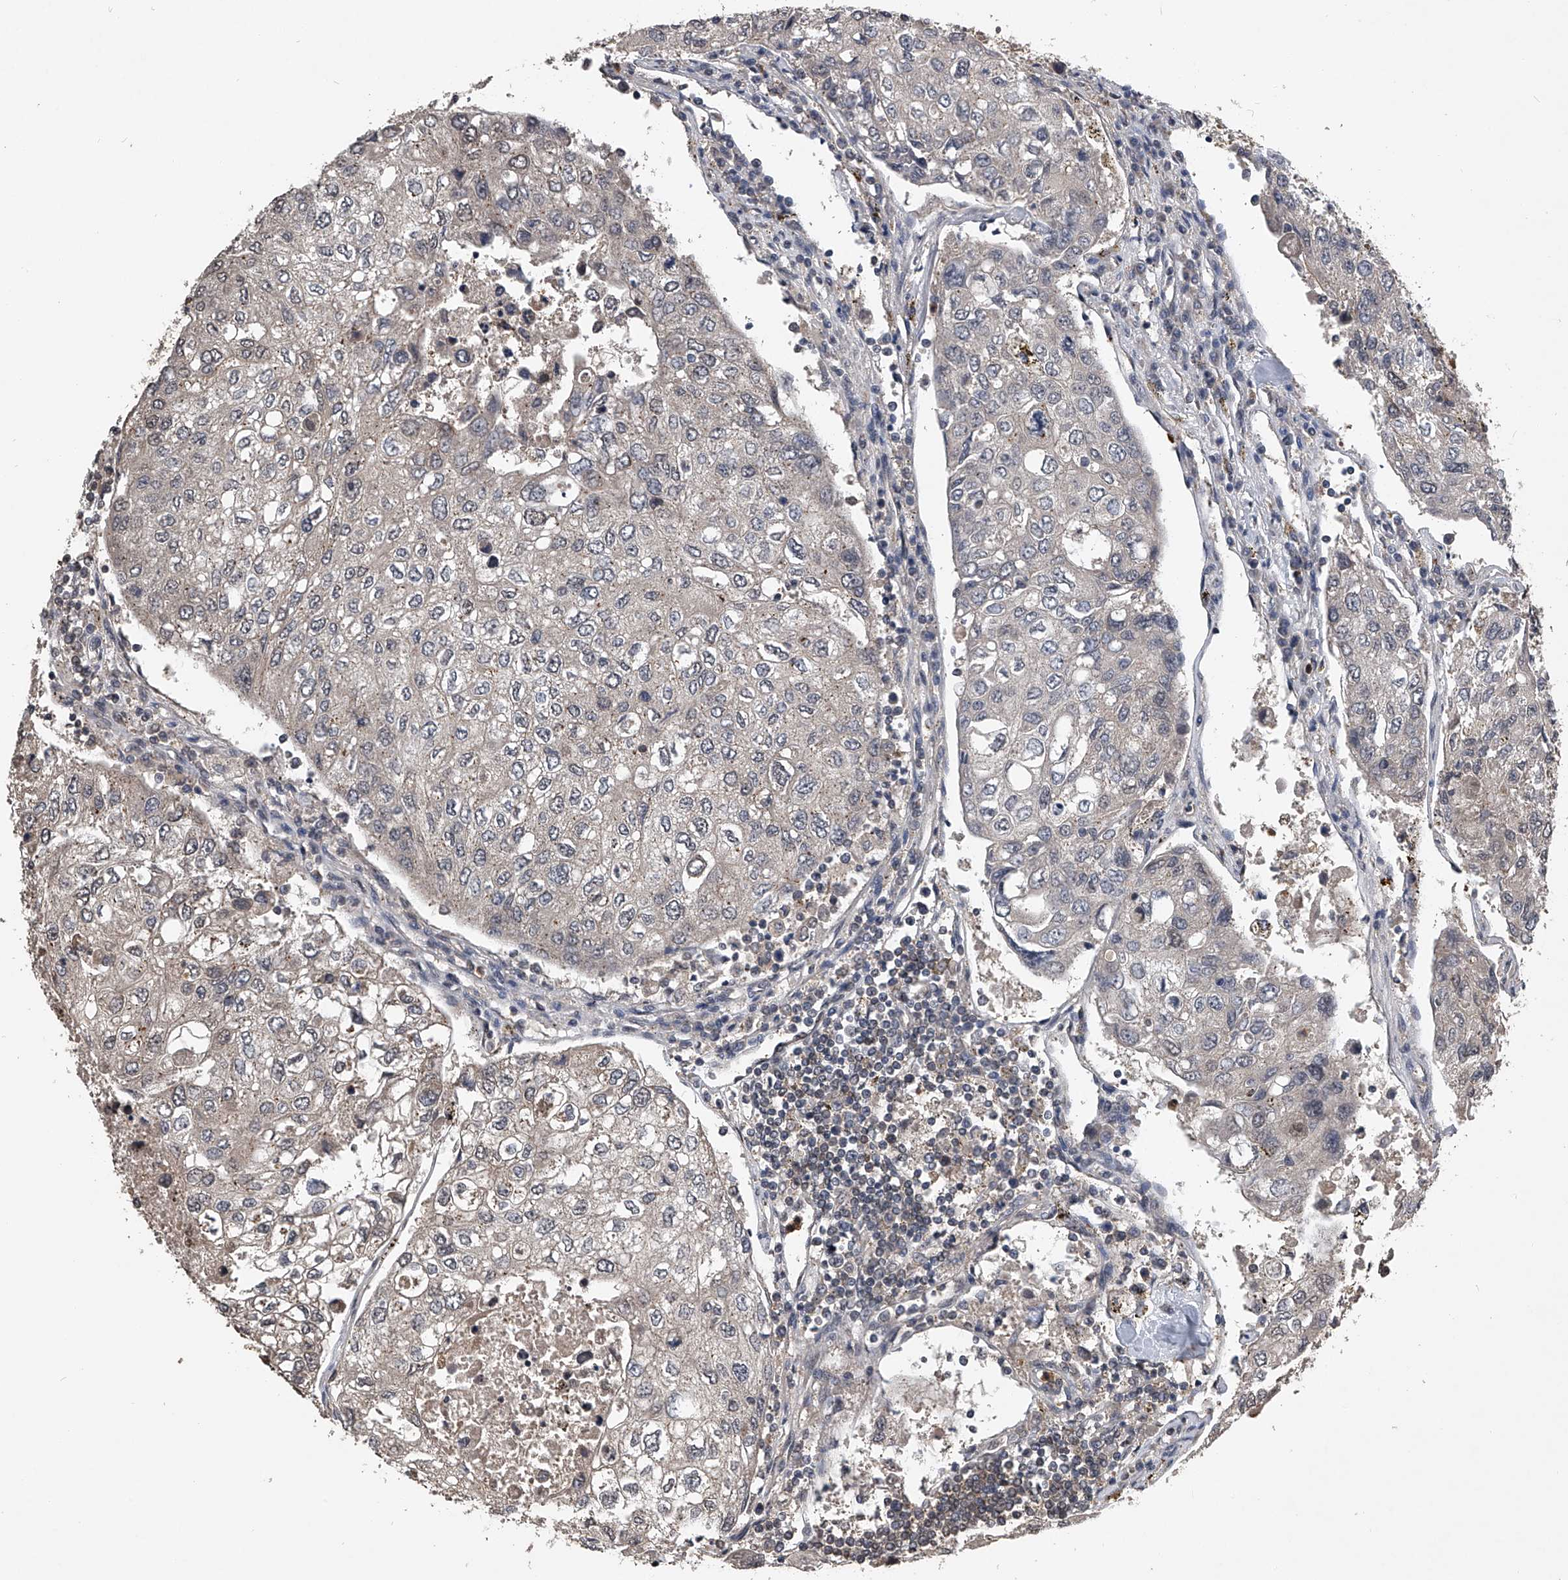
{"staining": {"intensity": "weak", "quantity": "<25%", "location": "cytoplasmic/membranous"}, "tissue": "urothelial cancer", "cell_type": "Tumor cells", "image_type": "cancer", "snomed": [{"axis": "morphology", "description": "Urothelial carcinoma, High grade"}, {"axis": "topography", "description": "Lymph node"}, {"axis": "topography", "description": "Urinary bladder"}], "caption": "Immunohistochemical staining of urothelial carcinoma (high-grade) exhibits no significant positivity in tumor cells. (DAB (3,3'-diaminobenzidine) immunohistochemistry (IHC) visualized using brightfield microscopy, high magnification).", "gene": "TSNAX", "patient": {"sex": "male", "age": 51}}